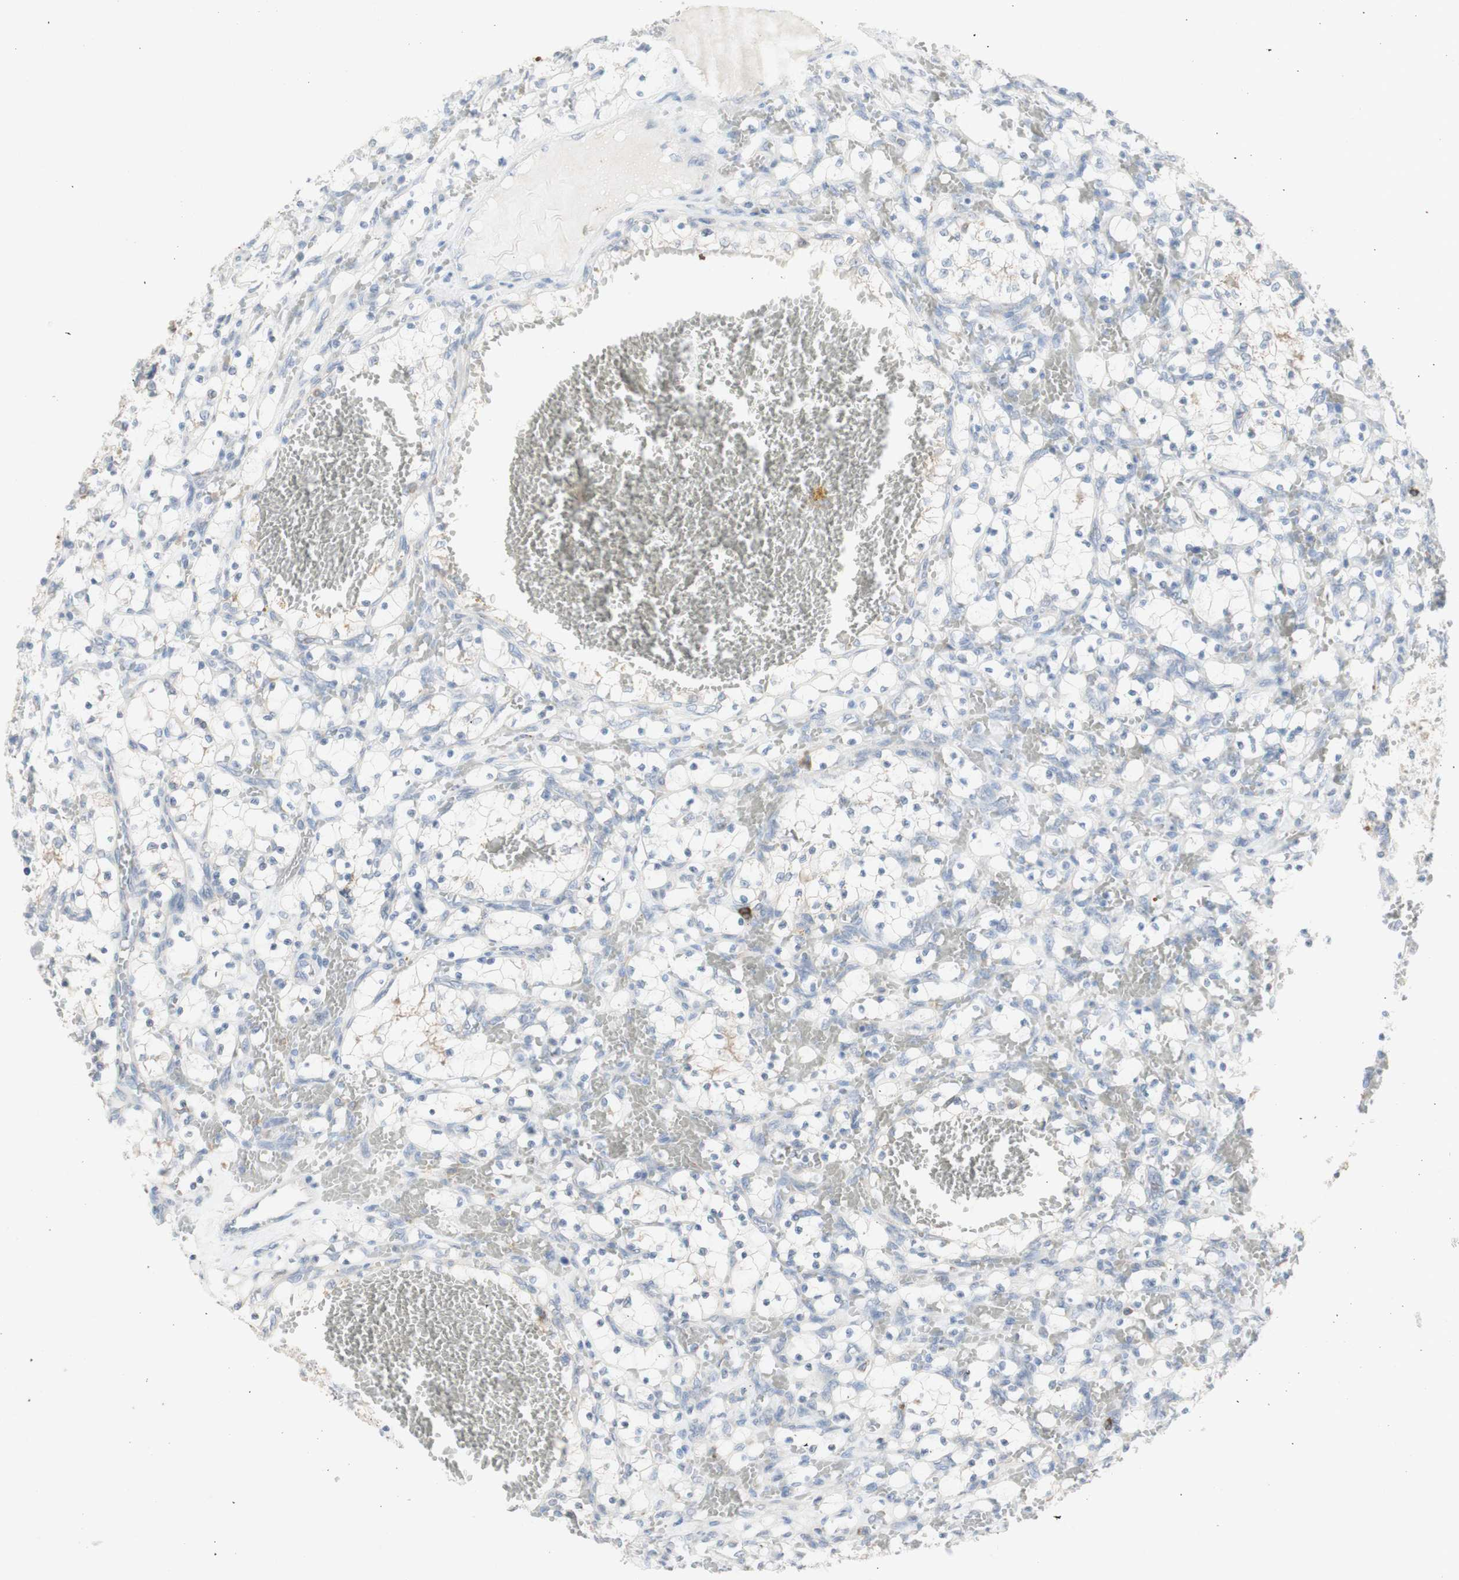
{"staining": {"intensity": "negative", "quantity": "none", "location": "none"}, "tissue": "renal cancer", "cell_type": "Tumor cells", "image_type": "cancer", "snomed": [{"axis": "morphology", "description": "Adenocarcinoma, NOS"}, {"axis": "topography", "description": "Kidney"}], "caption": "Photomicrograph shows no significant protein staining in tumor cells of adenocarcinoma (renal).", "gene": "ATP6V1B1", "patient": {"sex": "female", "age": 69}}